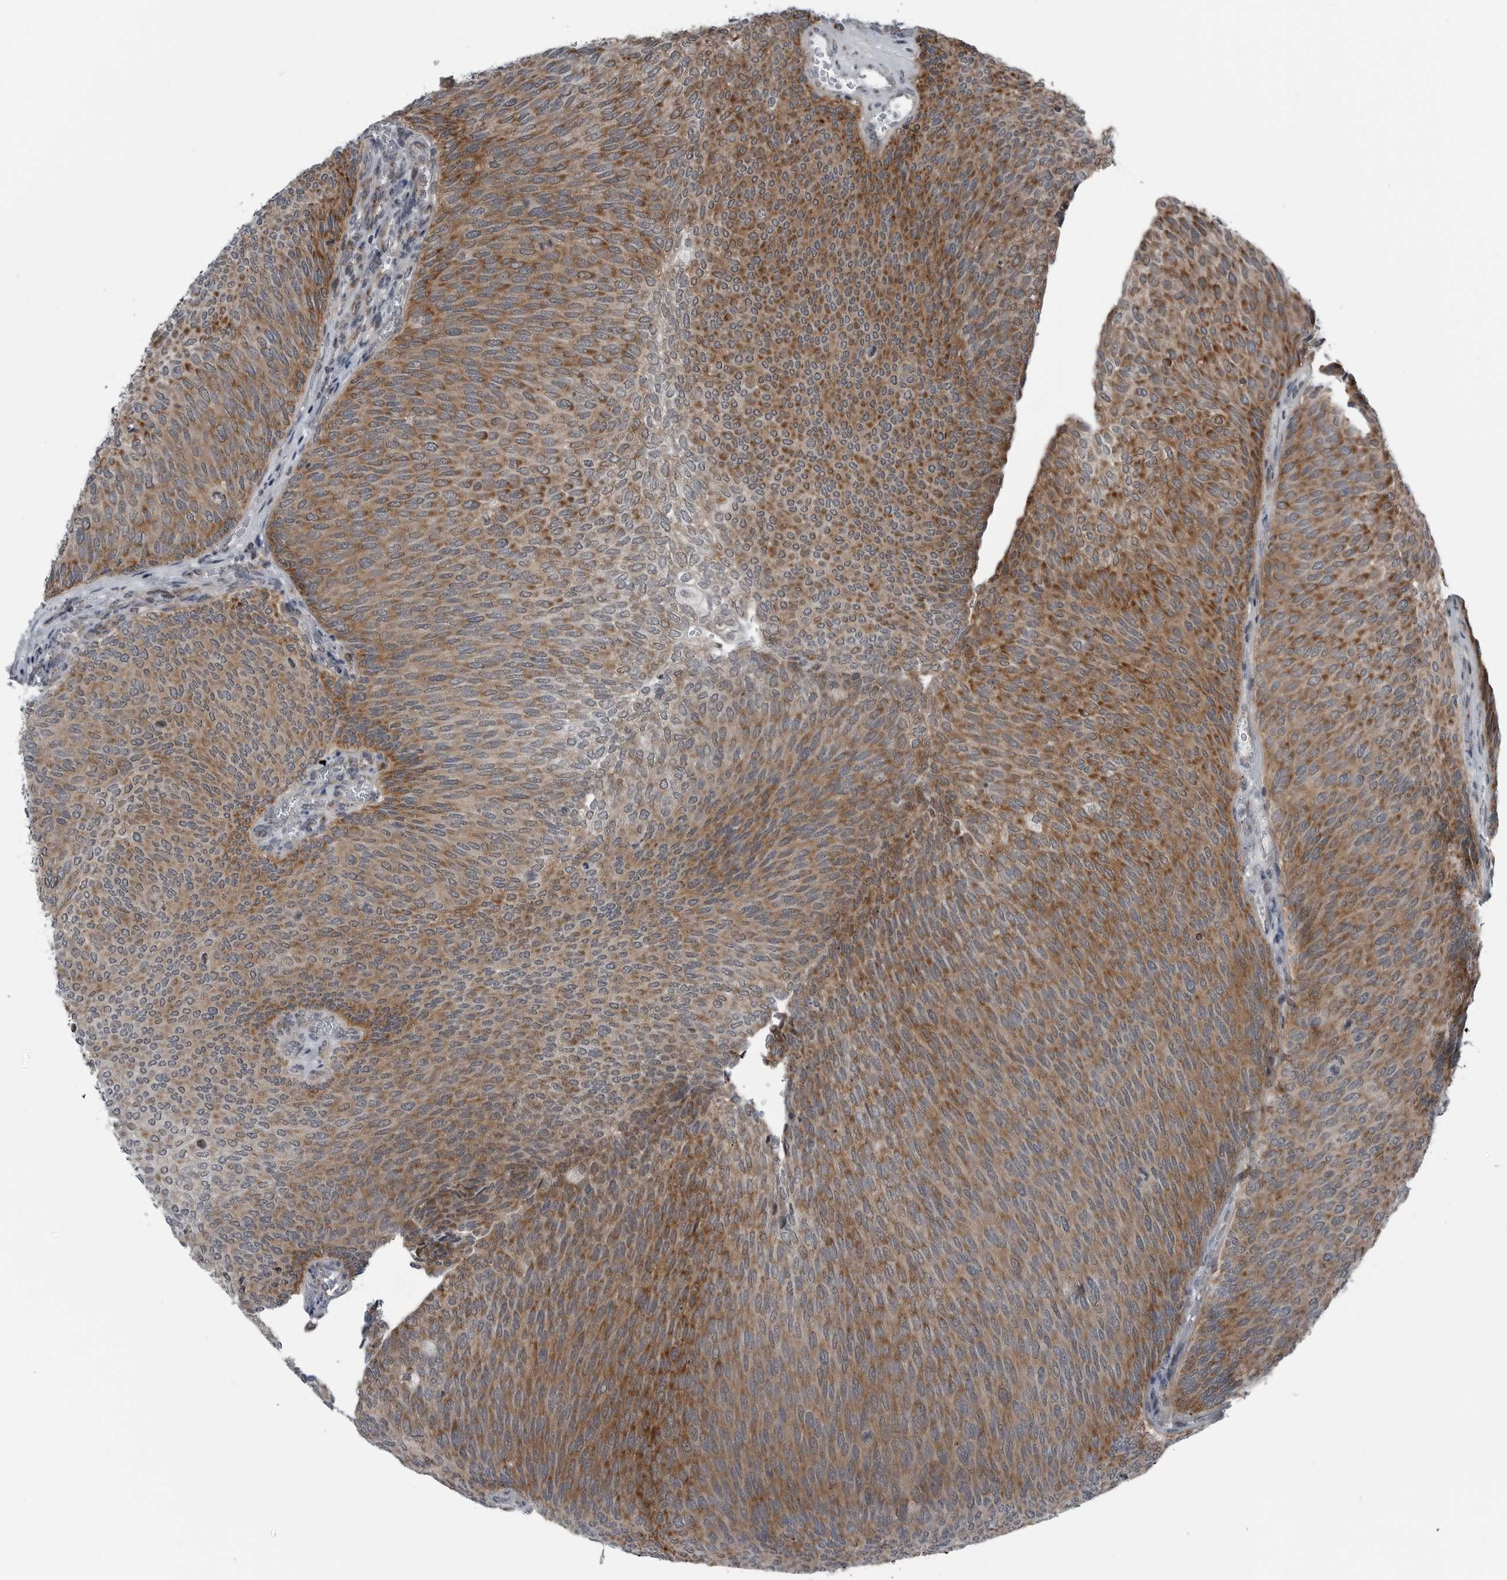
{"staining": {"intensity": "moderate", "quantity": ">75%", "location": "cytoplasmic/membranous"}, "tissue": "urothelial cancer", "cell_type": "Tumor cells", "image_type": "cancer", "snomed": [{"axis": "morphology", "description": "Urothelial carcinoma, Low grade"}, {"axis": "topography", "description": "Urinary bladder"}], "caption": "Tumor cells exhibit medium levels of moderate cytoplasmic/membranous expression in about >75% of cells in human urothelial cancer.", "gene": "GAK", "patient": {"sex": "female", "age": 79}}